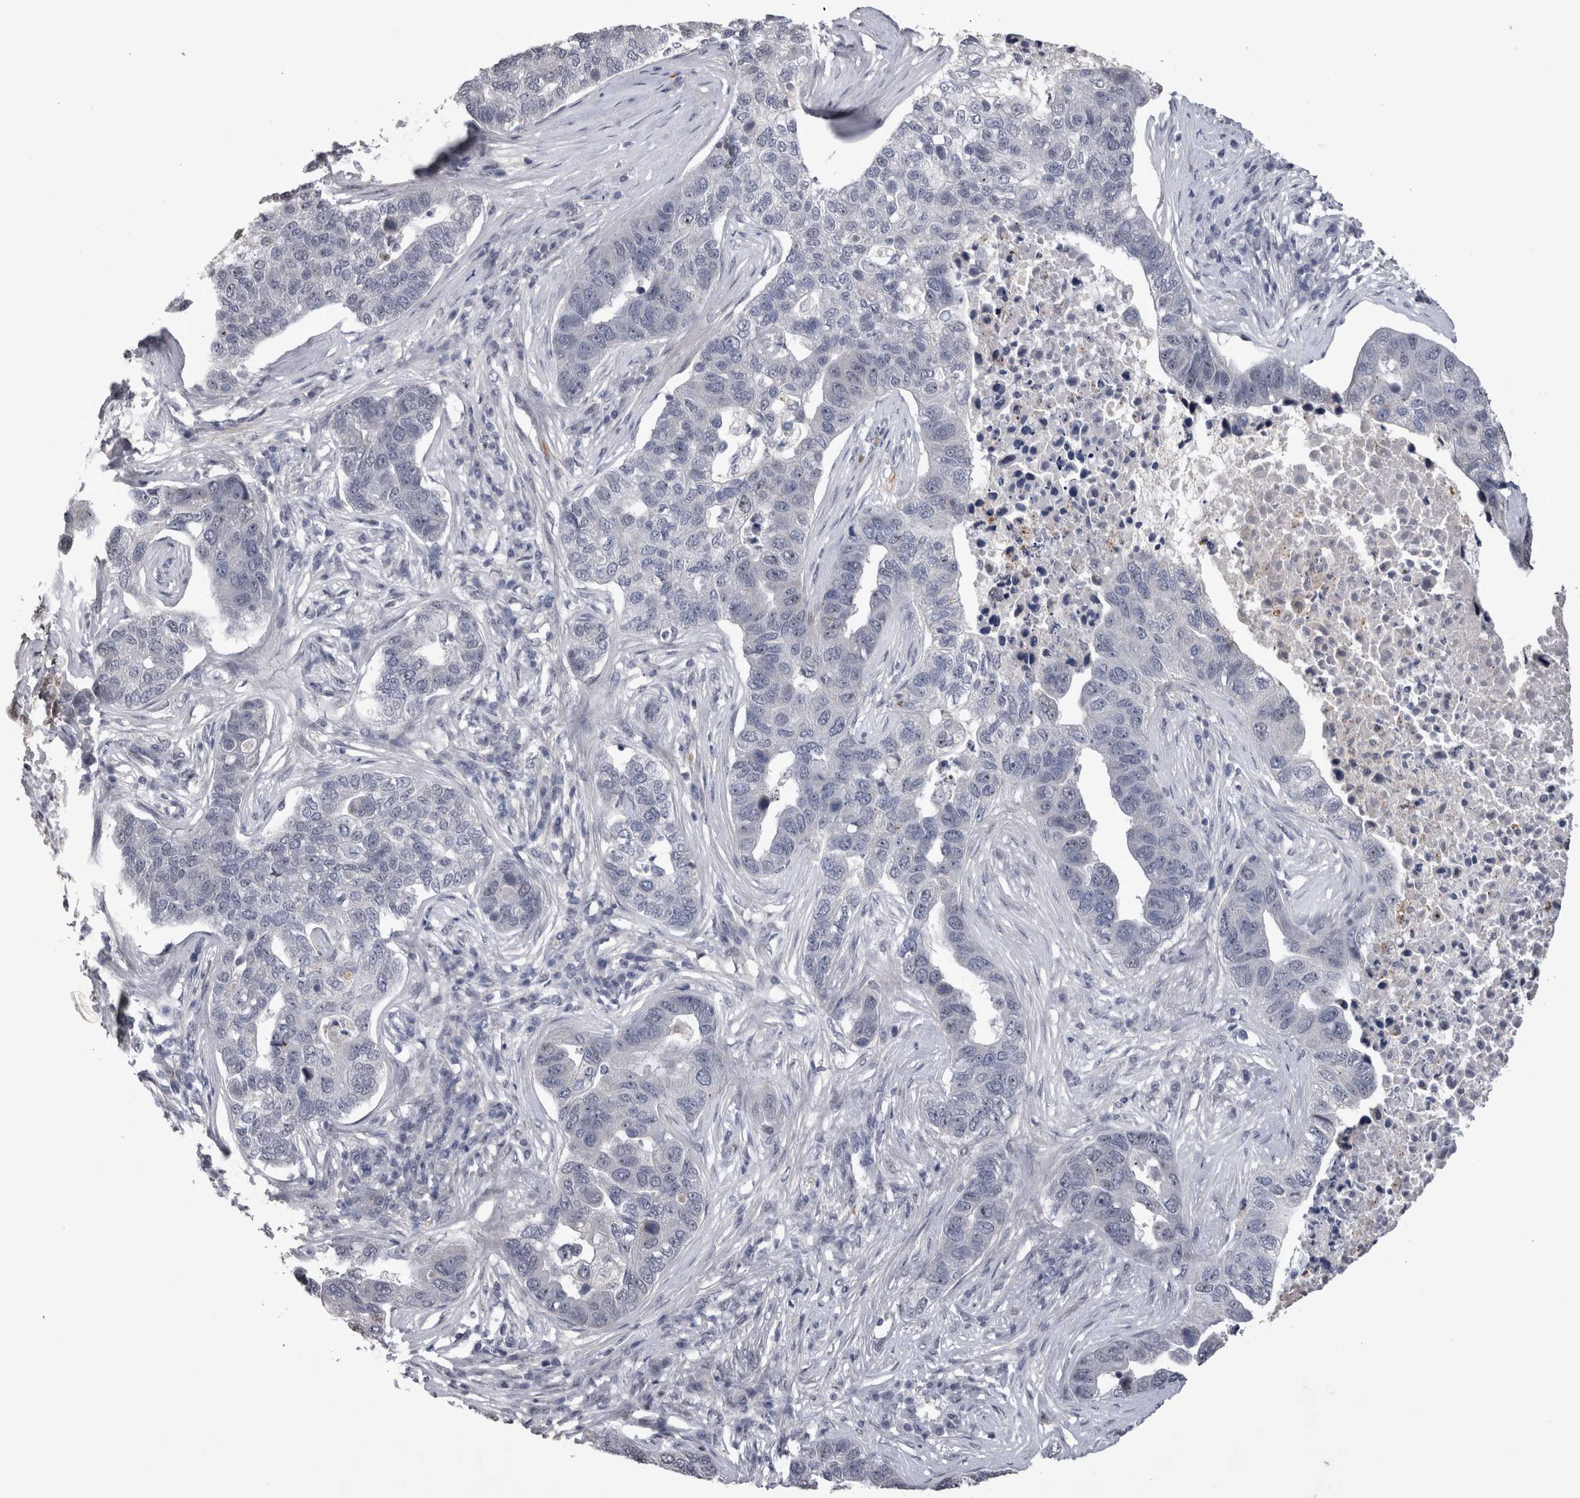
{"staining": {"intensity": "negative", "quantity": "none", "location": "none"}, "tissue": "pancreatic cancer", "cell_type": "Tumor cells", "image_type": "cancer", "snomed": [{"axis": "morphology", "description": "Adenocarcinoma, NOS"}, {"axis": "topography", "description": "Pancreas"}], "caption": "Immunohistochemistry (IHC) histopathology image of pancreatic cancer (adenocarcinoma) stained for a protein (brown), which demonstrates no positivity in tumor cells.", "gene": "IFI44", "patient": {"sex": "female", "age": 61}}